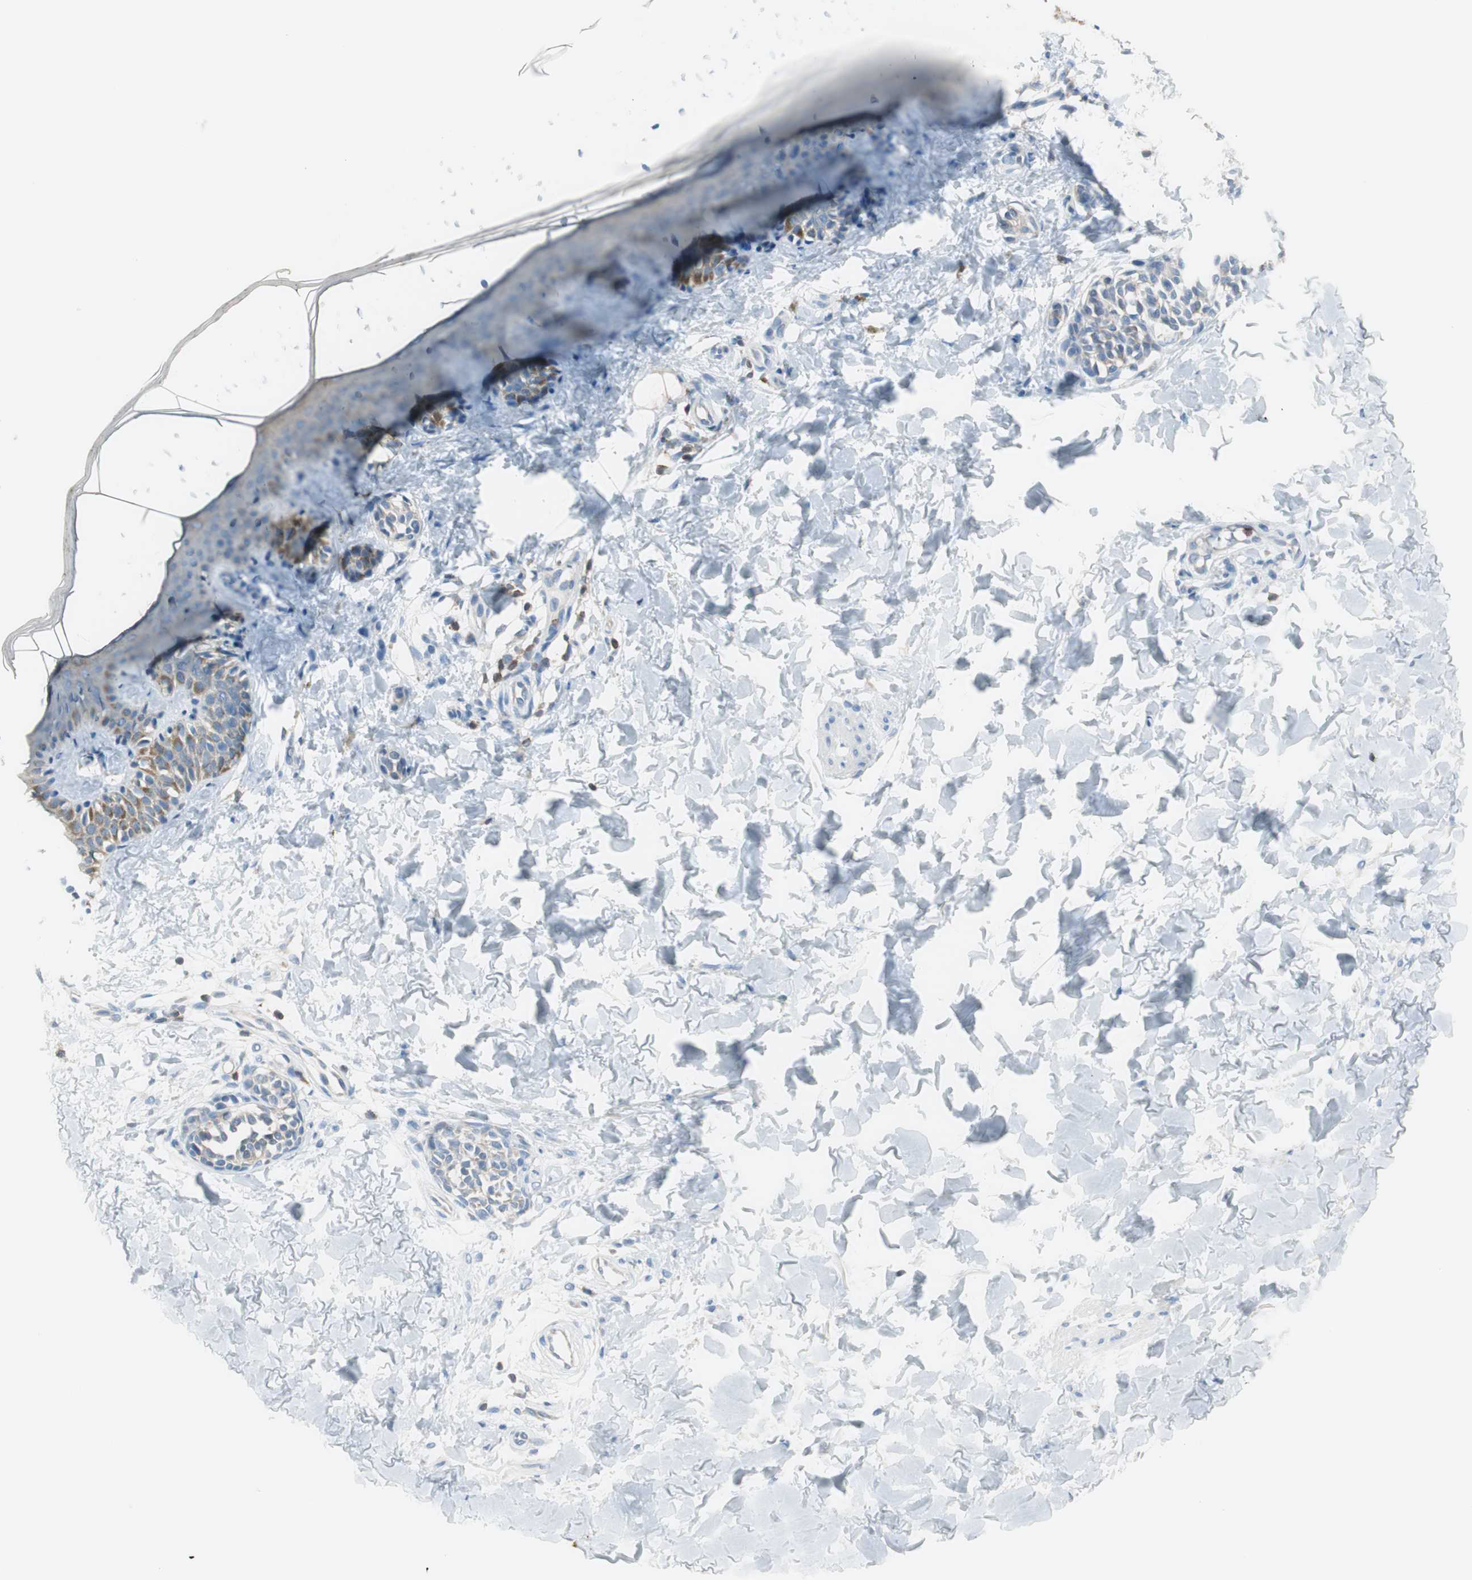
{"staining": {"intensity": "negative", "quantity": "none", "location": "none"}, "tissue": "skin", "cell_type": "Fibroblasts", "image_type": "normal", "snomed": [{"axis": "morphology", "description": "Normal tissue, NOS"}, {"axis": "topography", "description": "Skin"}], "caption": "DAB (3,3'-diaminobenzidine) immunohistochemical staining of unremarkable human skin demonstrates no significant positivity in fibroblasts.", "gene": "SLC9A3R1", "patient": {"sex": "male", "age": 16}}